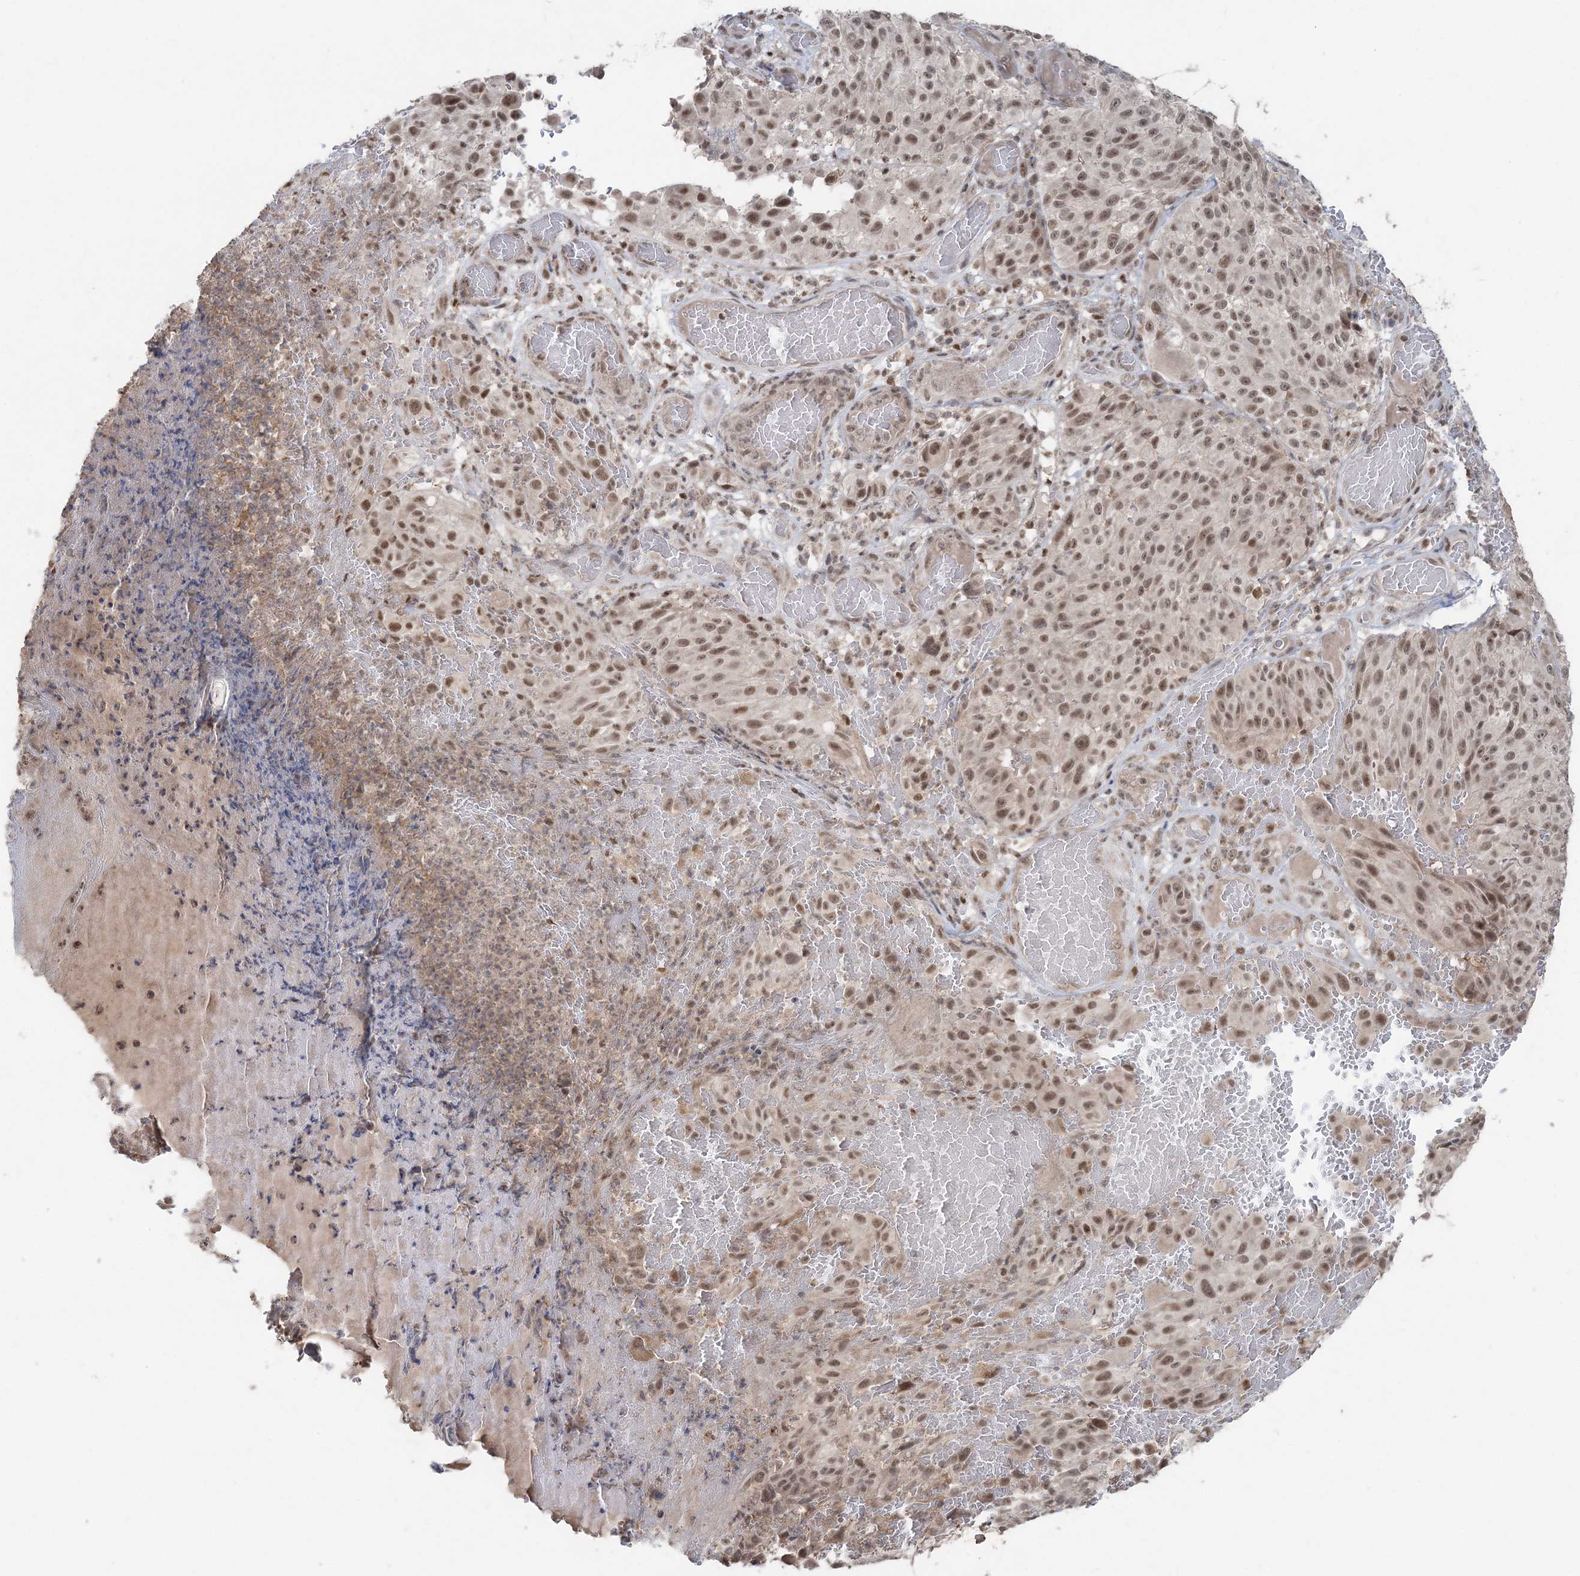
{"staining": {"intensity": "moderate", "quantity": ">75%", "location": "nuclear"}, "tissue": "melanoma", "cell_type": "Tumor cells", "image_type": "cancer", "snomed": [{"axis": "morphology", "description": "Malignant melanoma, NOS"}, {"axis": "topography", "description": "Skin"}], "caption": "Immunohistochemistry of human malignant melanoma exhibits medium levels of moderate nuclear positivity in approximately >75% of tumor cells.", "gene": "SLU7", "patient": {"sex": "male", "age": 83}}